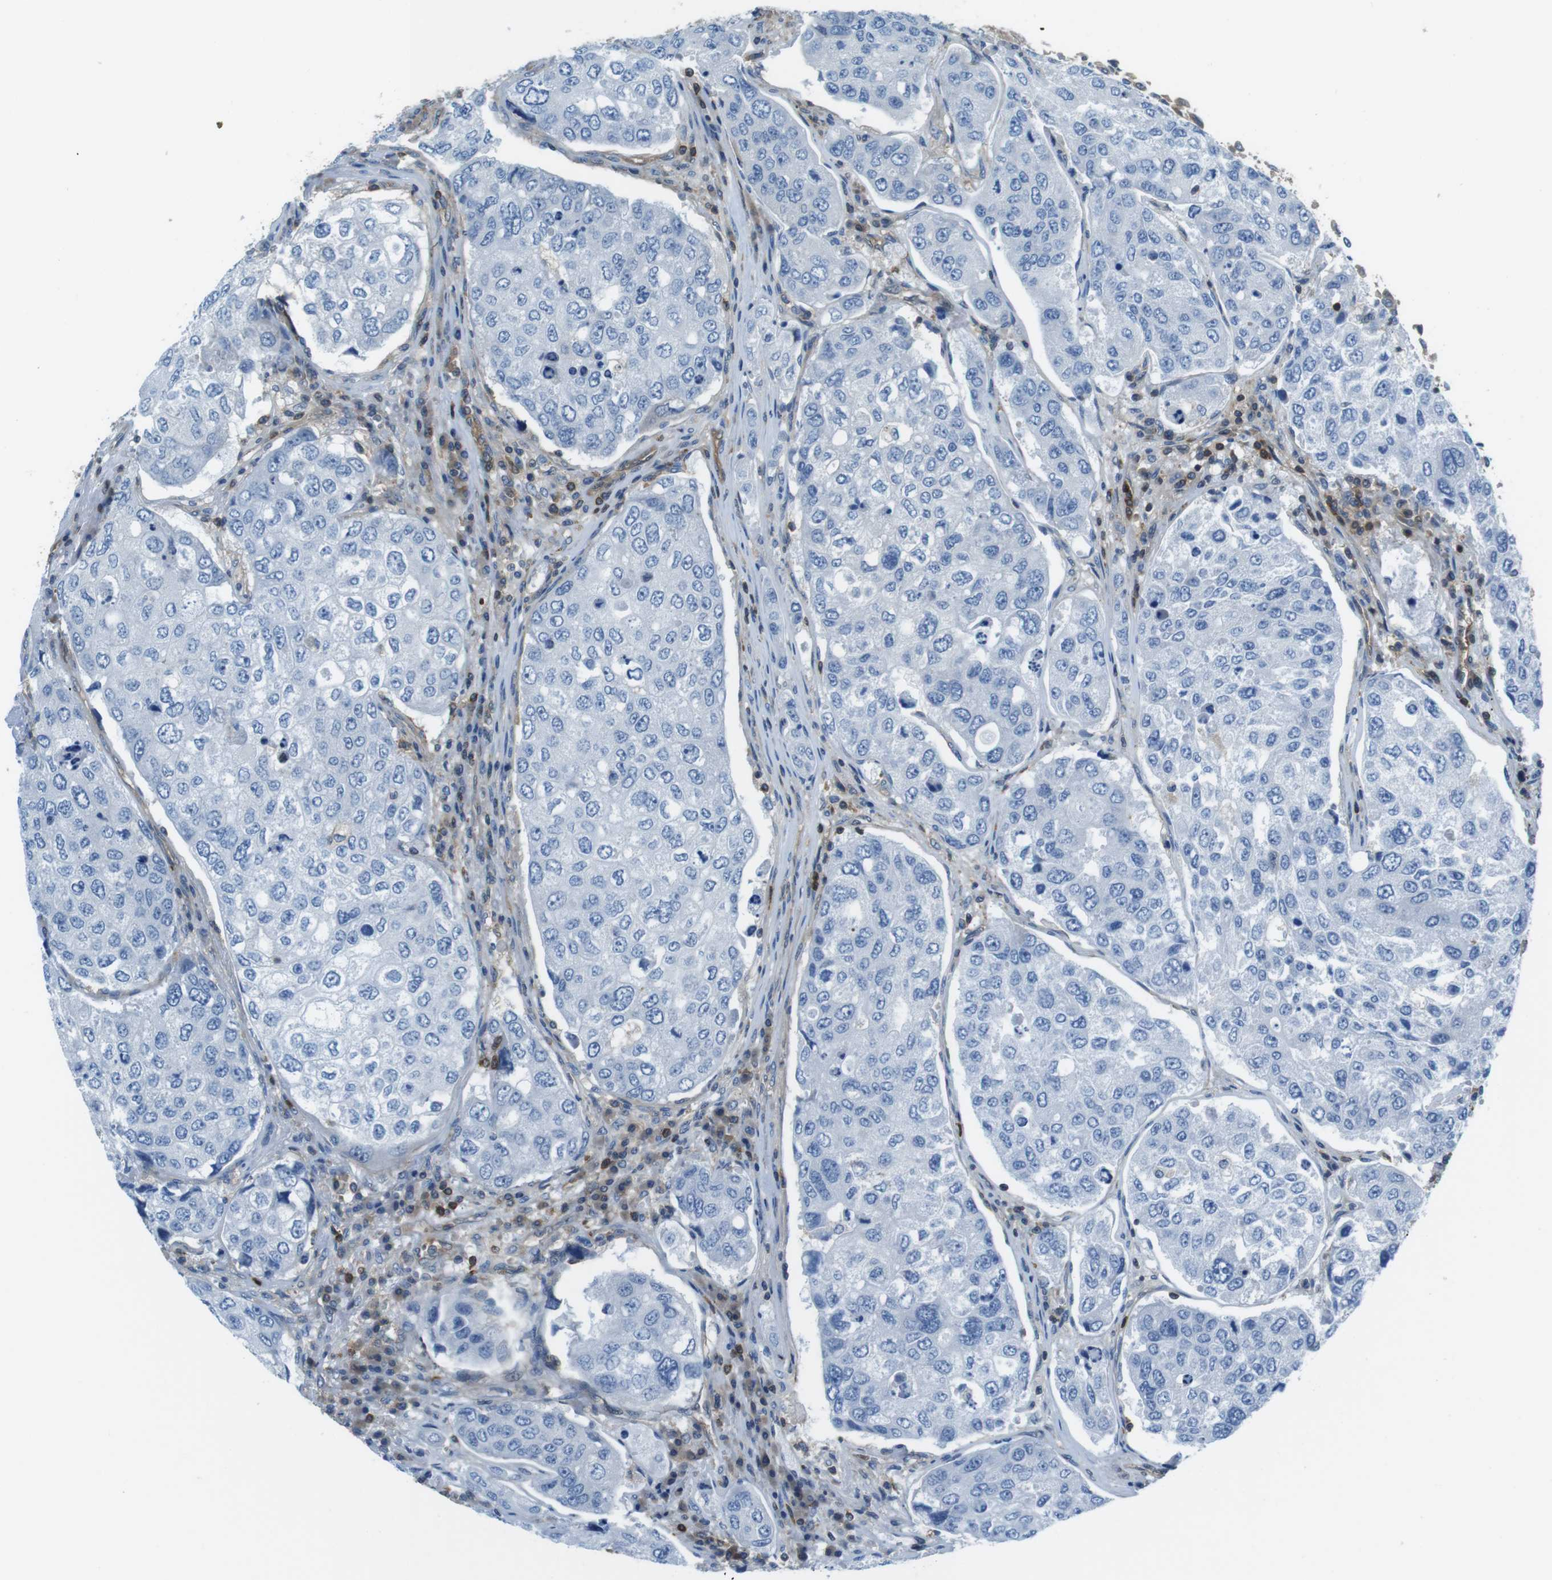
{"staining": {"intensity": "negative", "quantity": "none", "location": "none"}, "tissue": "urothelial cancer", "cell_type": "Tumor cells", "image_type": "cancer", "snomed": [{"axis": "morphology", "description": "Urothelial carcinoma, High grade"}, {"axis": "topography", "description": "Lymph node"}, {"axis": "topography", "description": "Urinary bladder"}], "caption": "Histopathology image shows no significant protein expression in tumor cells of urothelial carcinoma (high-grade).", "gene": "TES", "patient": {"sex": "male", "age": 51}}